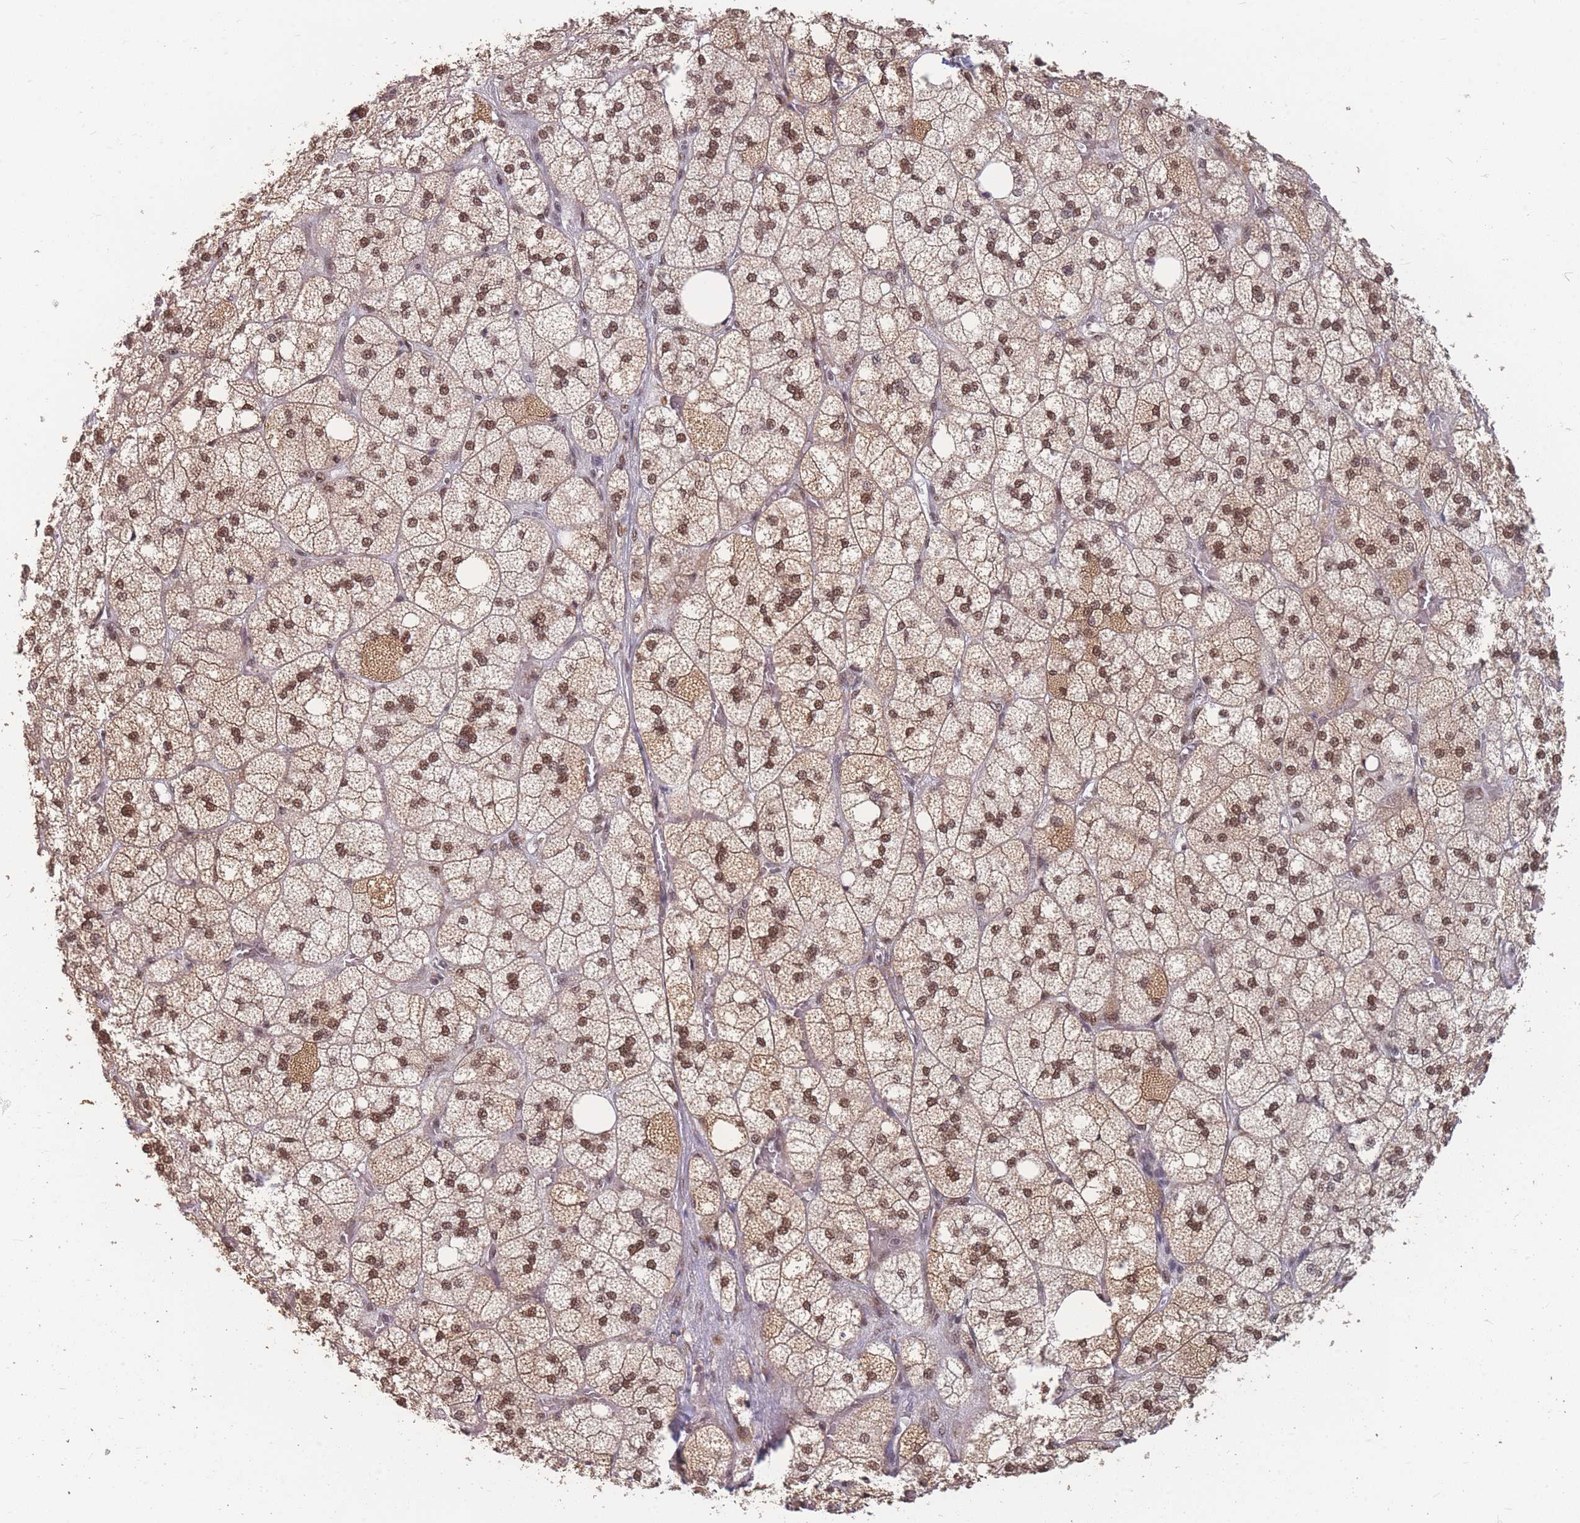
{"staining": {"intensity": "moderate", "quantity": ">75%", "location": "cytoplasmic/membranous,nuclear"}, "tissue": "adrenal gland", "cell_type": "Glandular cells", "image_type": "normal", "snomed": [{"axis": "morphology", "description": "Normal tissue, NOS"}, {"axis": "topography", "description": "Adrenal gland"}], "caption": "Glandular cells exhibit medium levels of moderate cytoplasmic/membranous,nuclear expression in about >75% of cells in normal human adrenal gland.", "gene": "SNRPA1", "patient": {"sex": "male", "age": 61}}